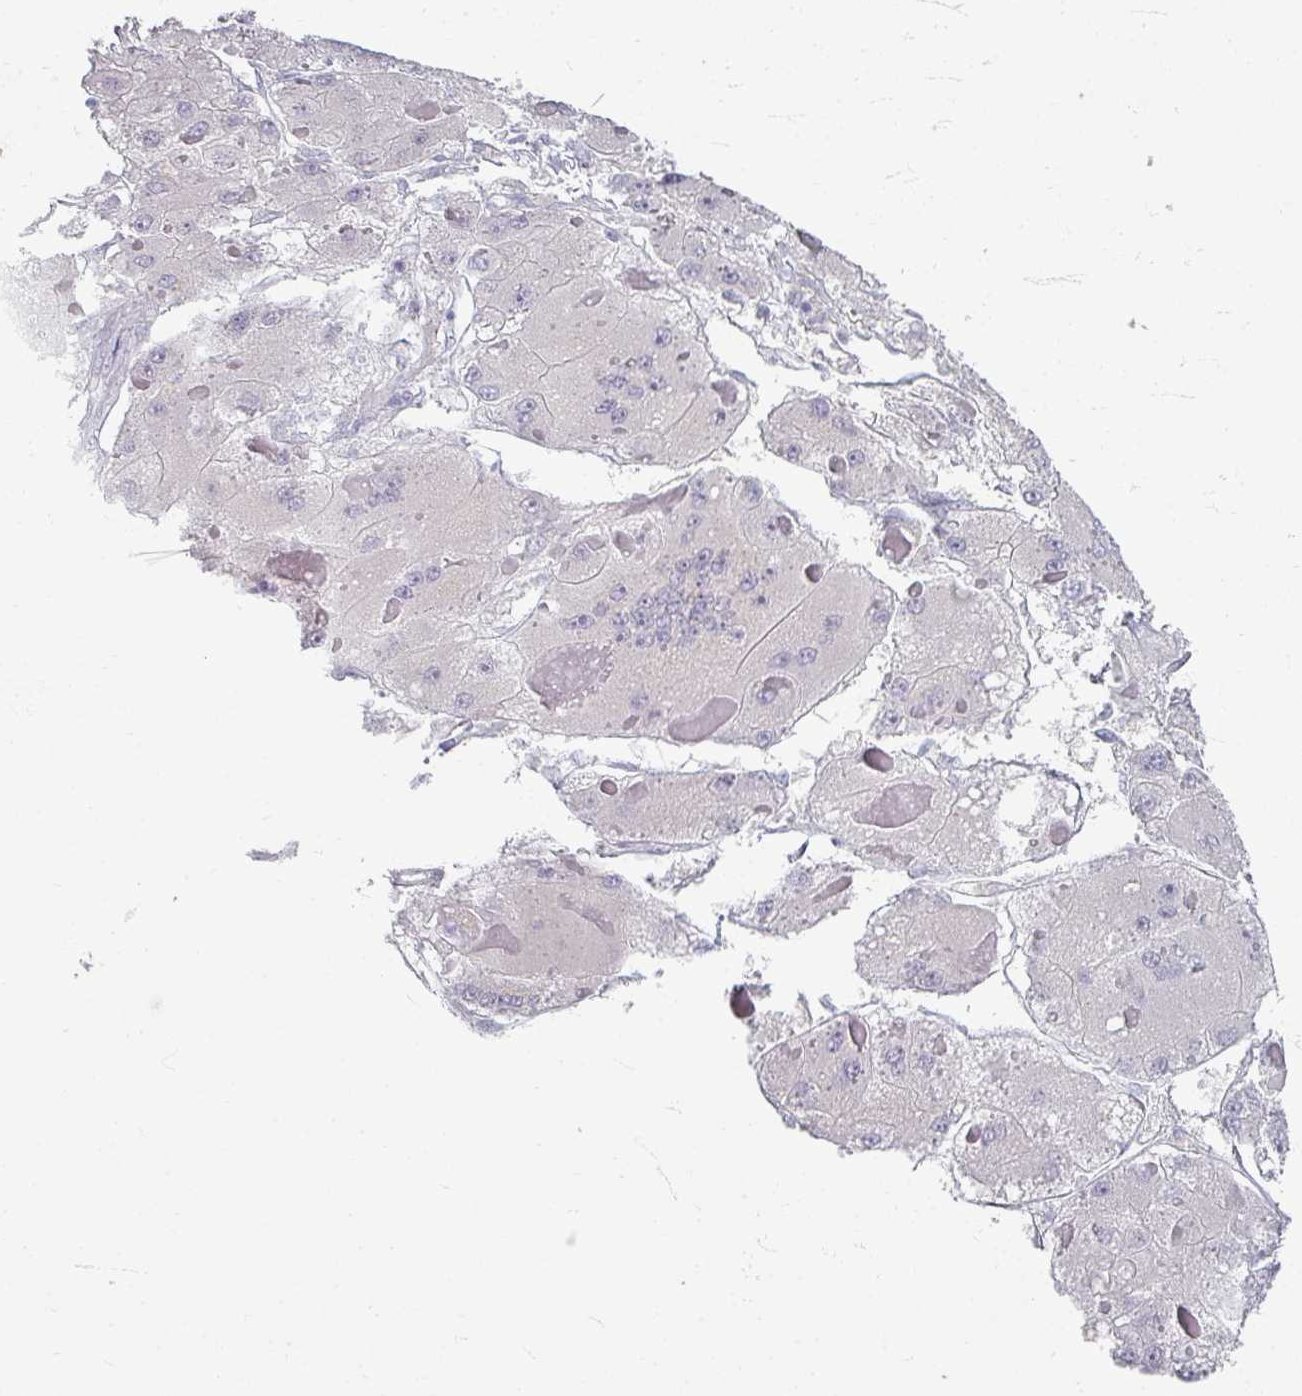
{"staining": {"intensity": "negative", "quantity": "none", "location": "none"}, "tissue": "liver cancer", "cell_type": "Tumor cells", "image_type": "cancer", "snomed": [{"axis": "morphology", "description": "Carcinoma, Hepatocellular, NOS"}, {"axis": "topography", "description": "Liver"}], "caption": "IHC of liver cancer (hepatocellular carcinoma) reveals no expression in tumor cells. Brightfield microscopy of immunohistochemistry (IHC) stained with DAB (brown) and hematoxylin (blue), captured at high magnification.", "gene": "ZNF878", "patient": {"sex": "female", "age": 73}}